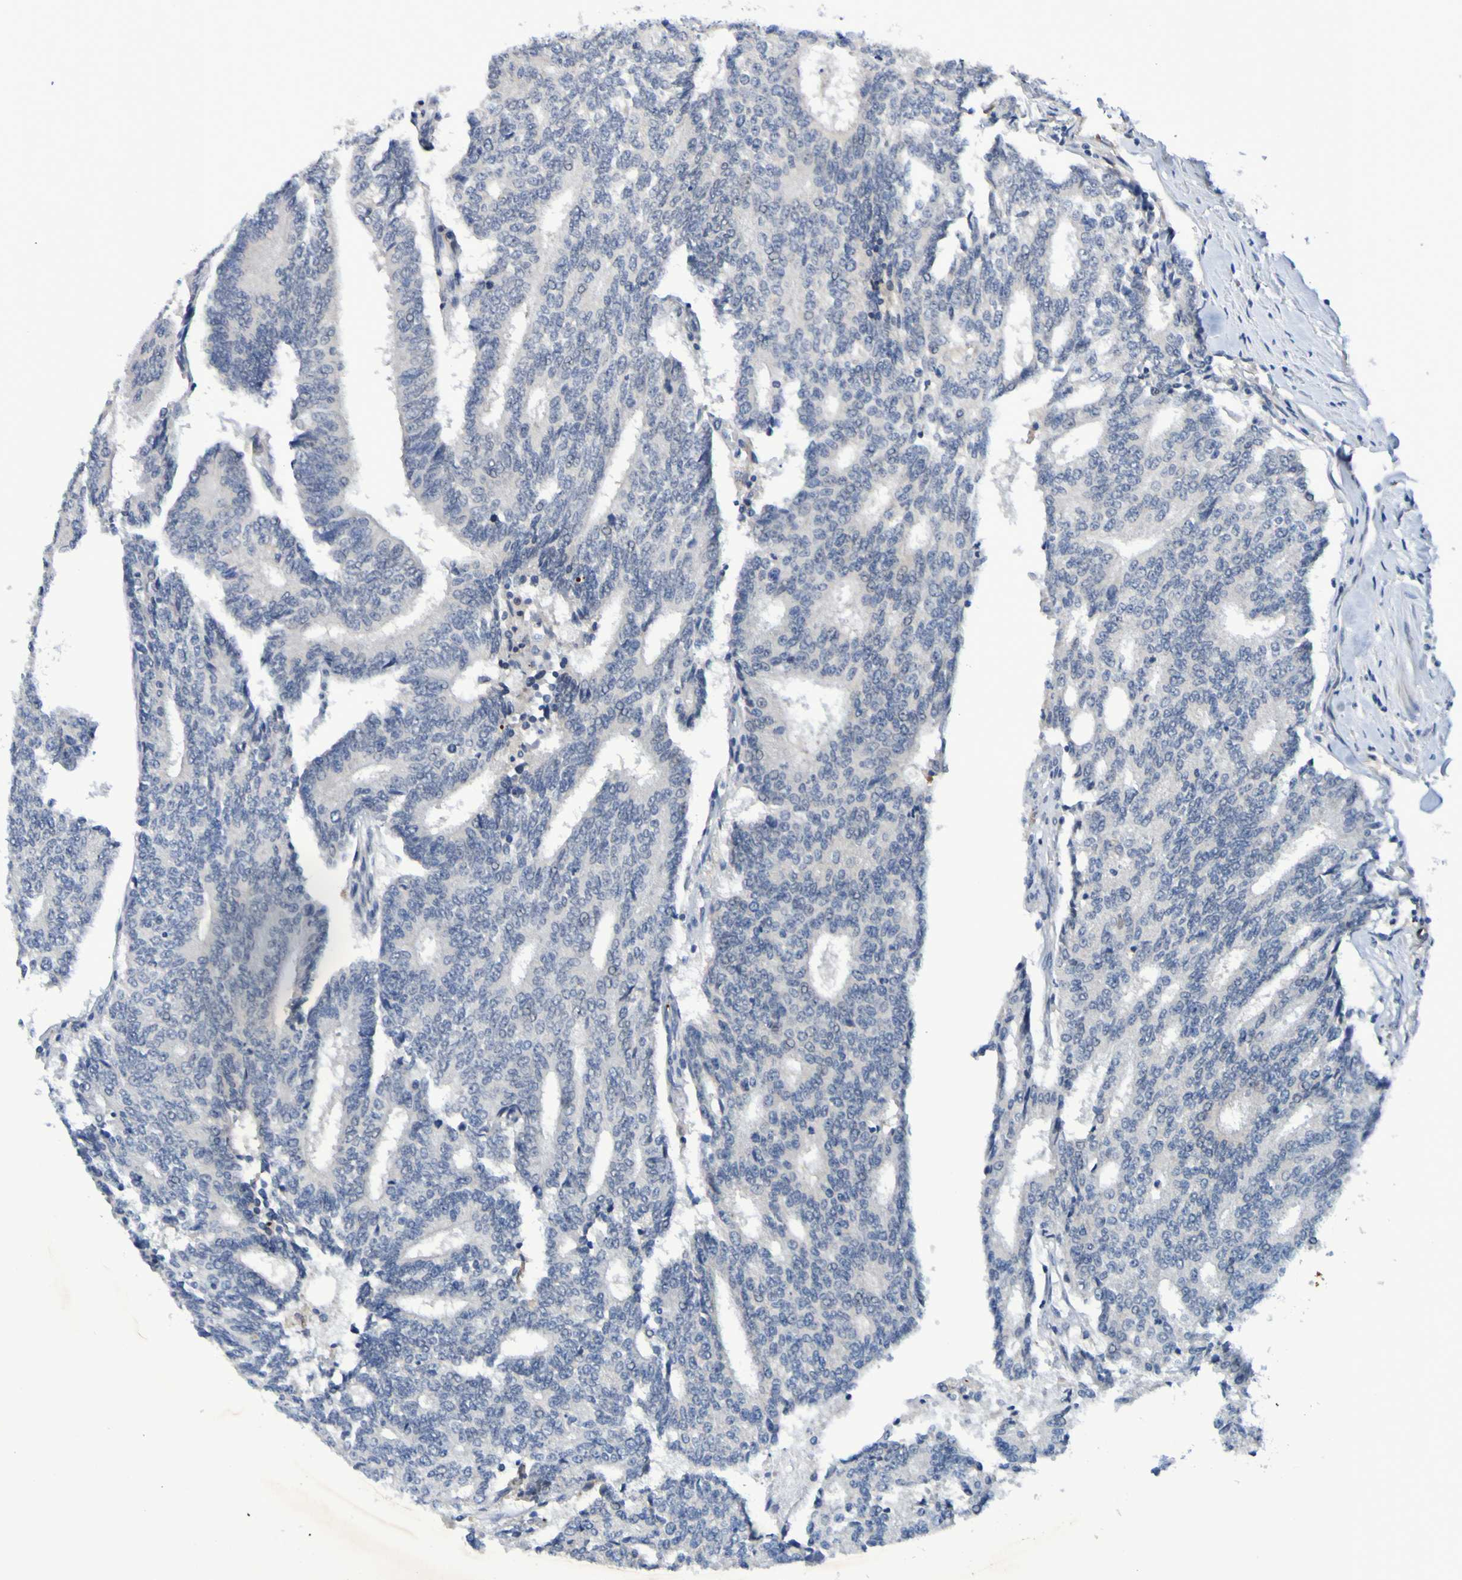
{"staining": {"intensity": "negative", "quantity": "none", "location": "none"}, "tissue": "prostate cancer", "cell_type": "Tumor cells", "image_type": "cancer", "snomed": [{"axis": "morphology", "description": "Normal tissue, NOS"}, {"axis": "morphology", "description": "Adenocarcinoma, High grade"}, {"axis": "topography", "description": "Prostate"}, {"axis": "topography", "description": "Seminal veicle"}], "caption": "Prostate cancer (adenocarcinoma (high-grade)) was stained to show a protein in brown. There is no significant expression in tumor cells. (DAB immunohistochemistry (IHC) with hematoxylin counter stain).", "gene": "VMA21", "patient": {"sex": "male", "age": 55}}